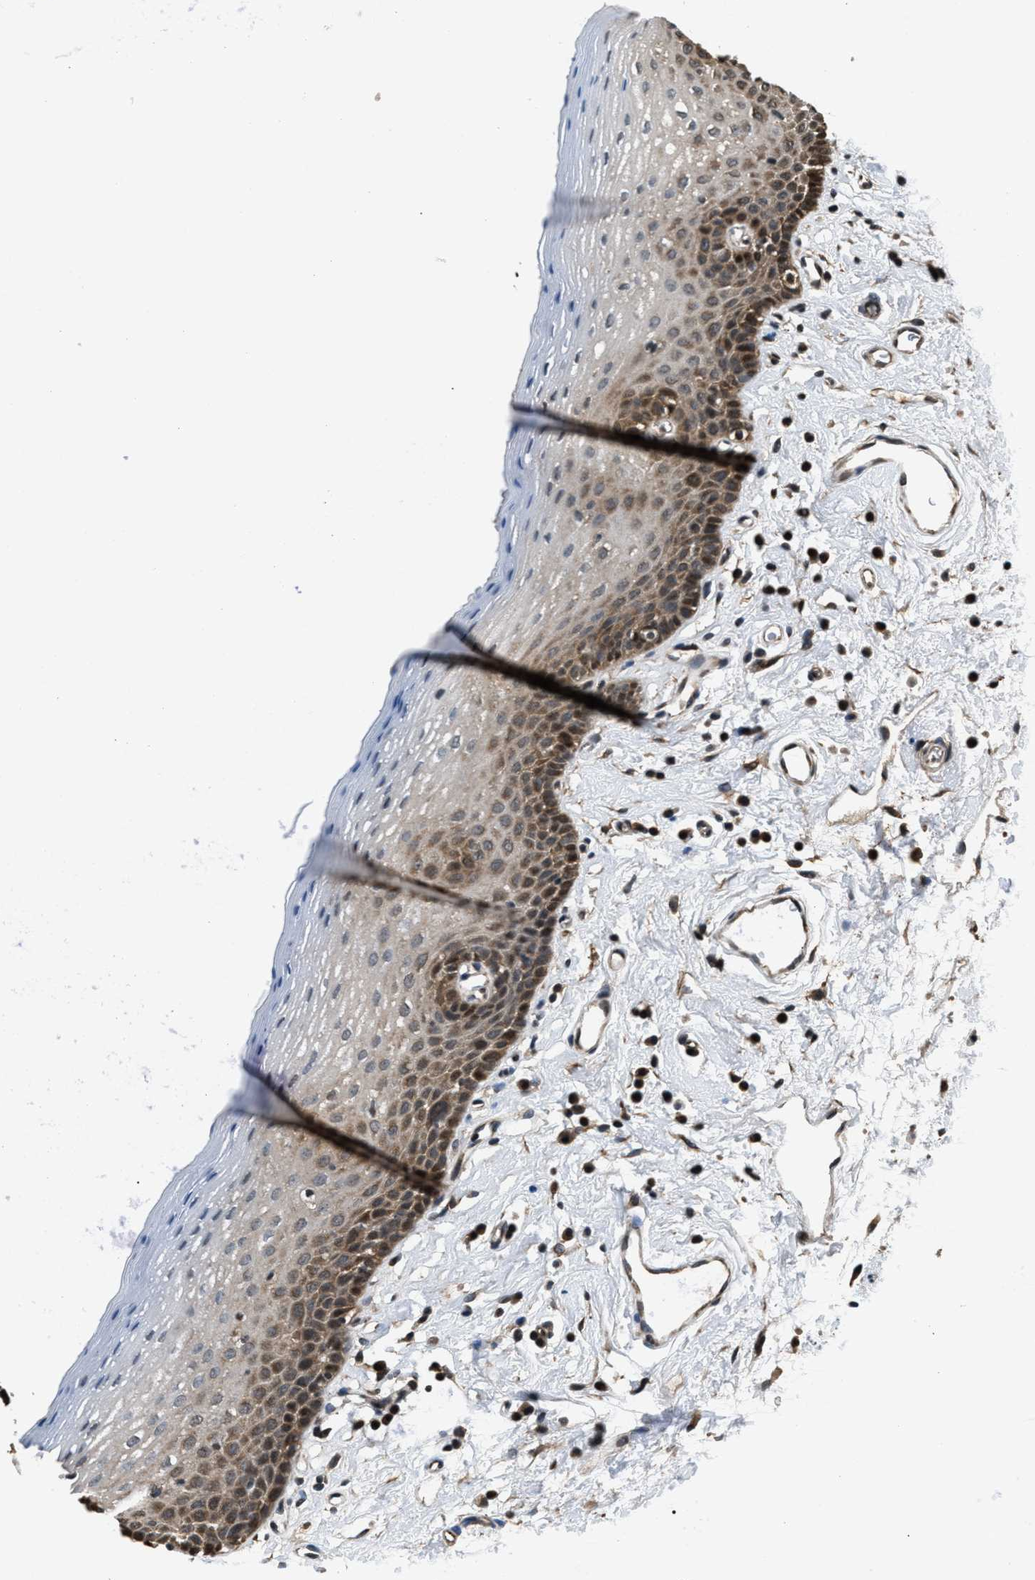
{"staining": {"intensity": "moderate", "quantity": "25%-75%", "location": "cytoplasmic/membranous,nuclear"}, "tissue": "oral mucosa", "cell_type": "Squamous epithelial cells", "image_type": "normal", "snomed": [{"axis": "morphology", "description": "Normal tissue, NOS"}, {"axis": "topography", "description": "Oral tissue"}], "caption": "Protein staining shows moderate cytoplasmic/membranous,nuclear positivity in approximately 25%-75% of squamous epithelial cells in normal oral mucosa.", "gene": "RBM33", "patient": {"sex": "male", "age": 66}}